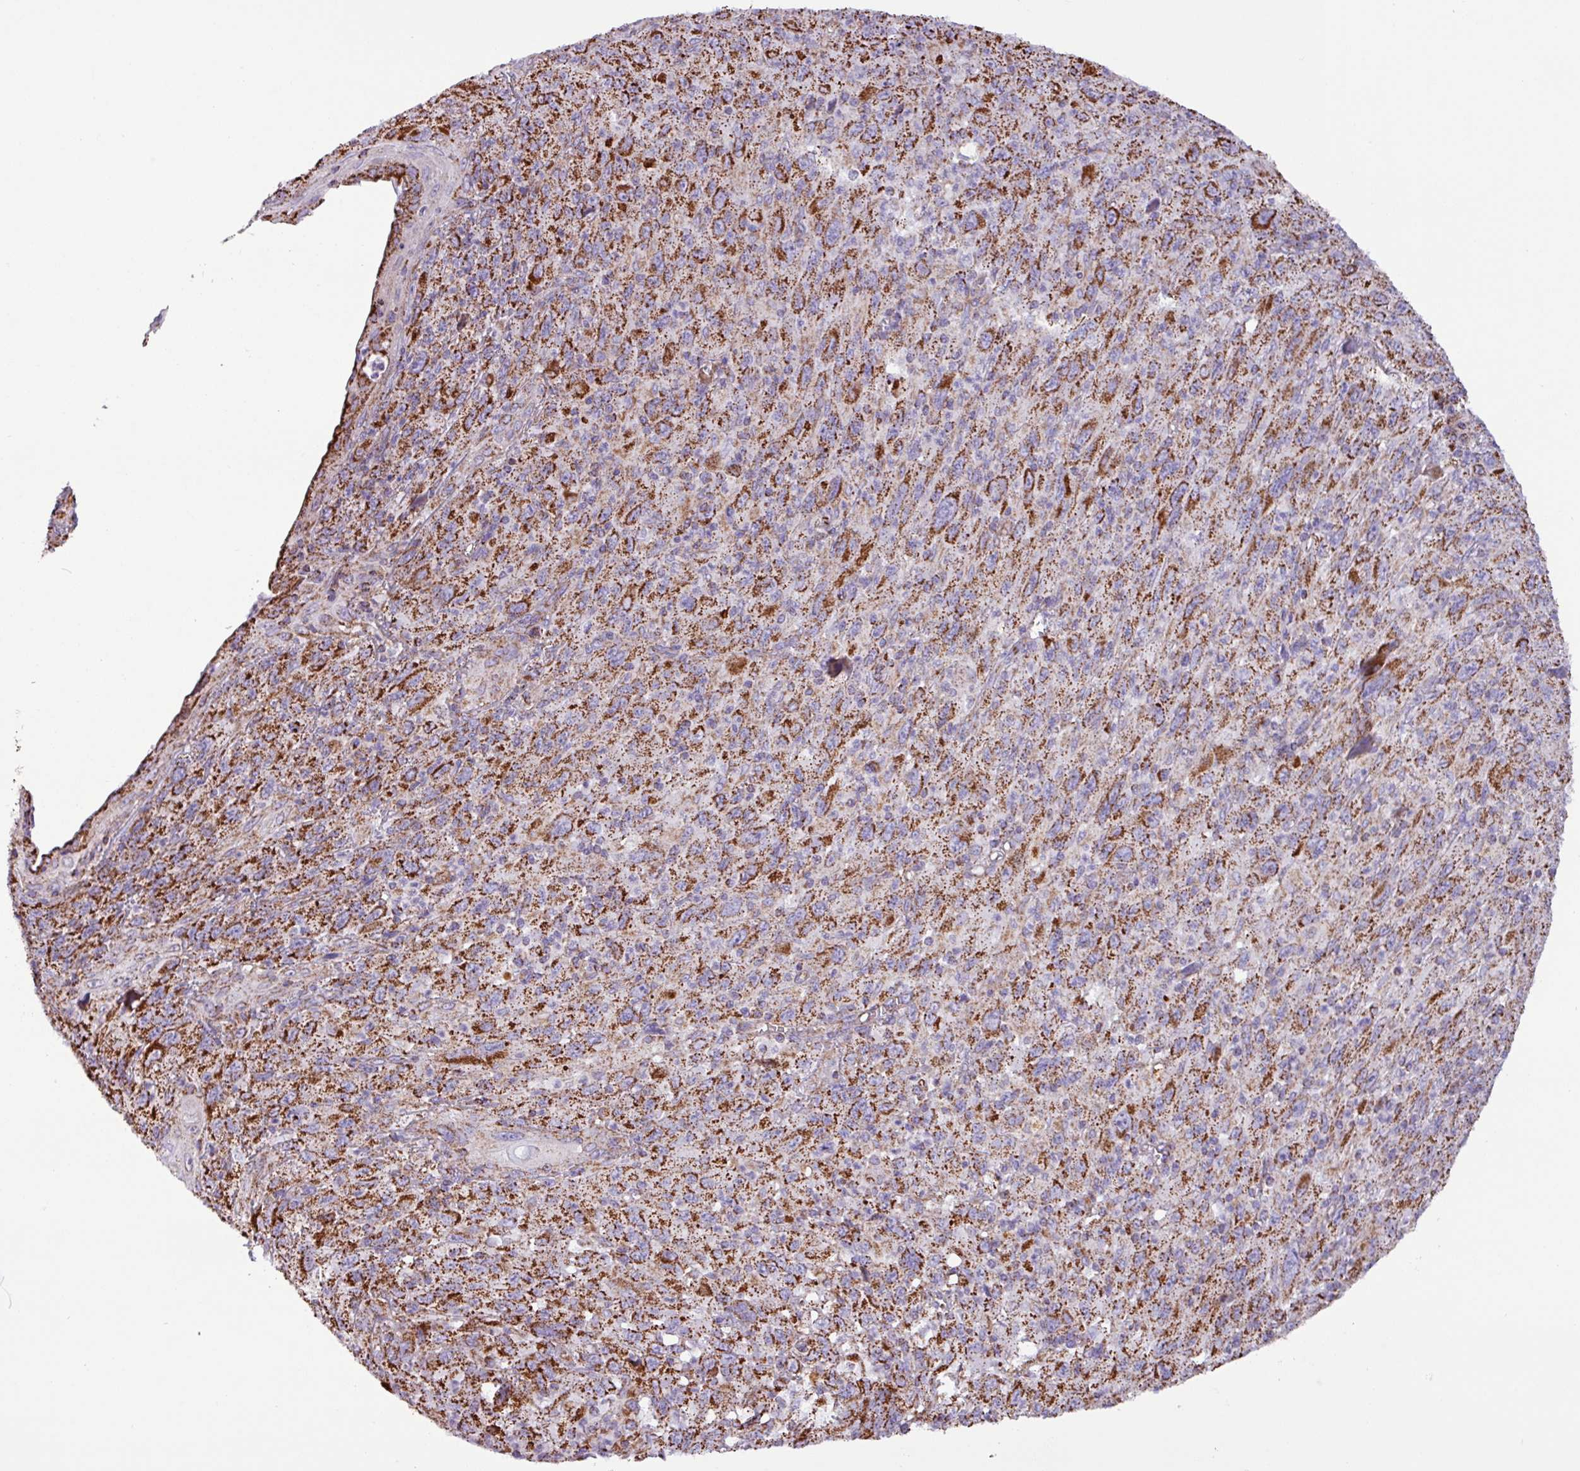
{"staining": {"intensity": "moderate", "quantity": ">75%", "location": "cytoplasmic/membranous"}, "tissue": "melanoma", "cell_type": "Tumor cells", "image_type": "cancer", "snomed": [{"axis": "morphology", "description": "Malignant melanoma, Metastatic site"}, {"axis": "topography", "description": "Skin"}], "caption": "The photomicrograph shows staining of melanoma, revealing moderate cytoplasmic/membranous protein expression (brown color) within tumor cells.", "gene": "RTL3", "patient": {"sex": "female", "age": 56}}